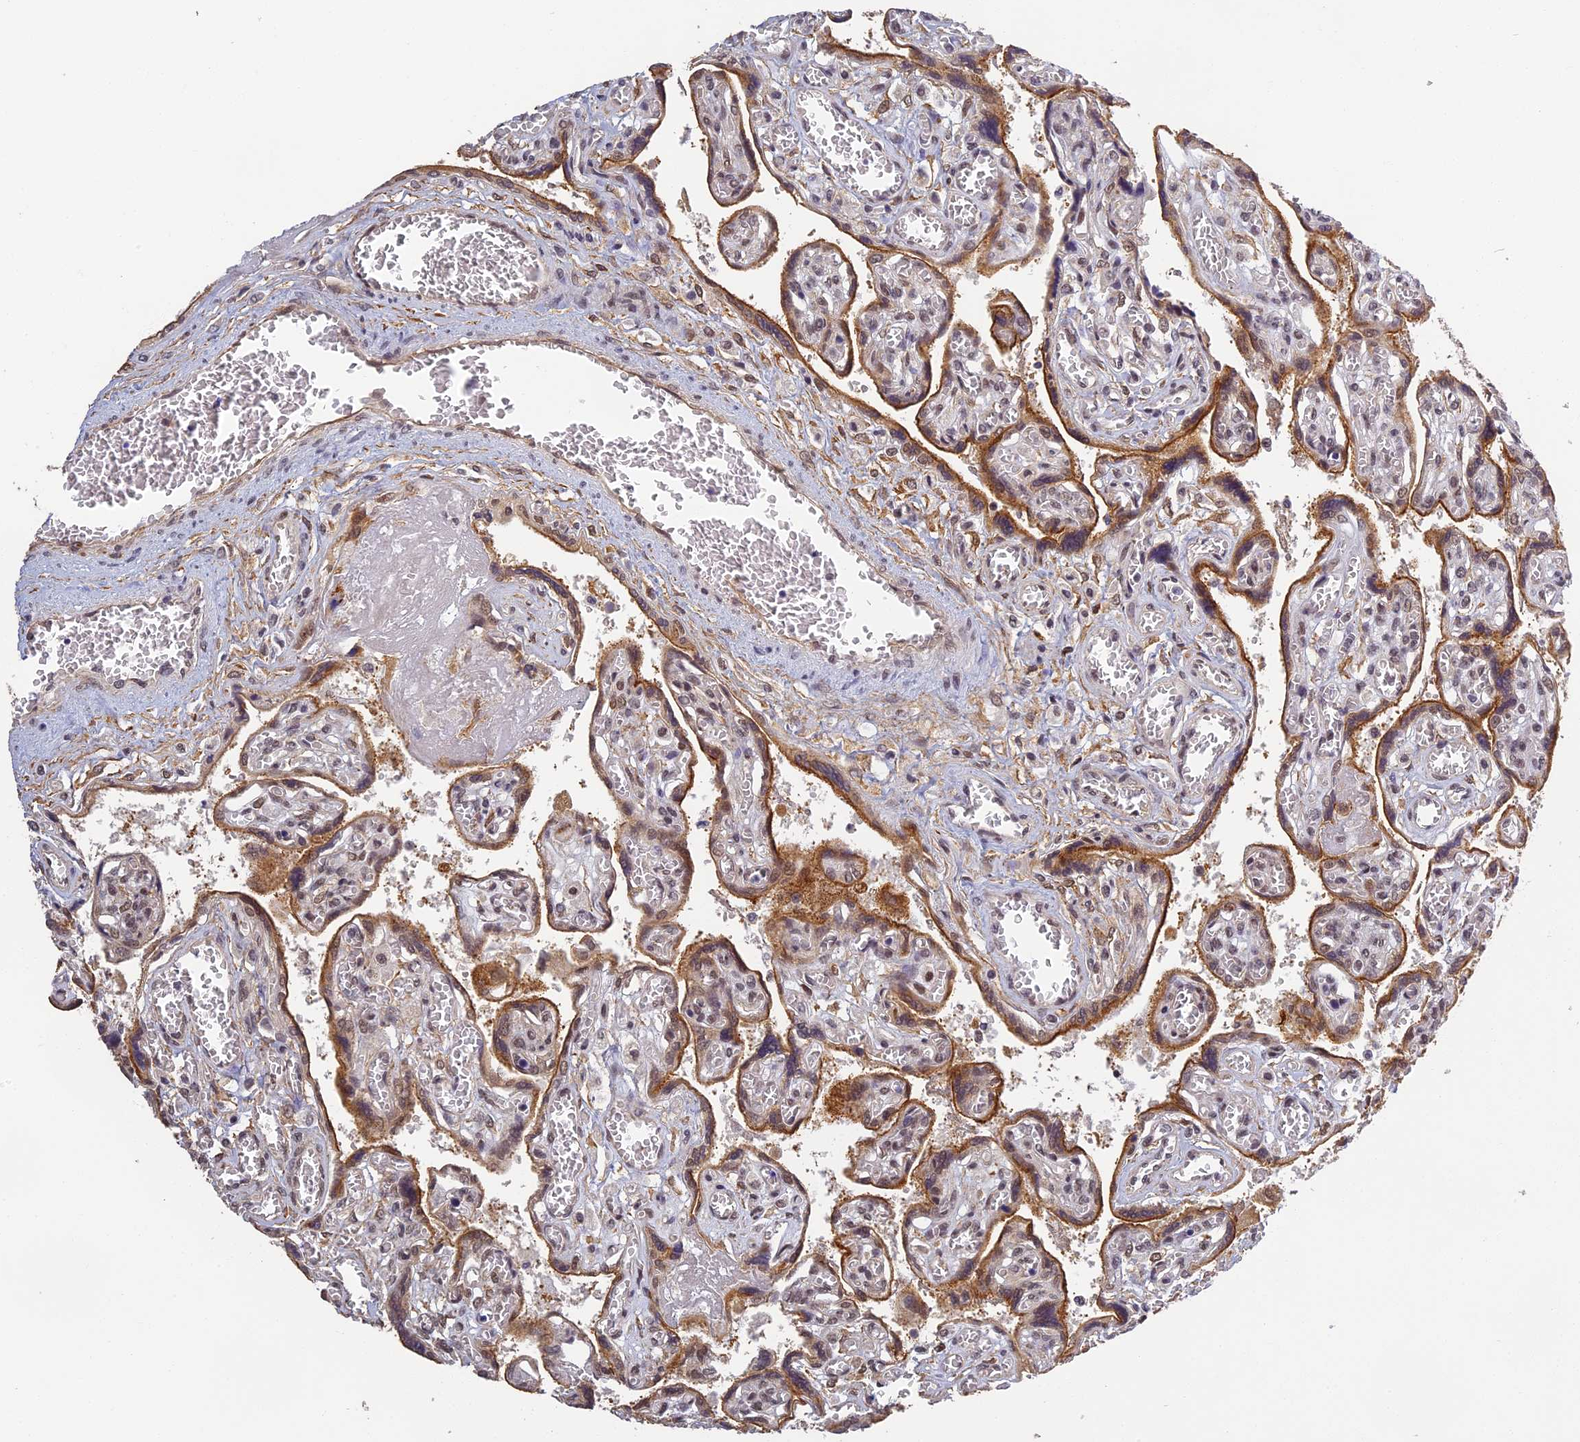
{"staining": {"intensity": "moderate", "quantity": ">75%", "location": "cytoplasmic/membranous,nuclear"}, "tissue": "placenta", "cell_type": "Trophoblastic cells", "image_type": "normal", "snomed": [{"axis": "morphology", "description": "Normal tissue, NOS"}, {"axis": "topography", "description": "Placenta"}], "caption": "Protein staining of normal placenta reveals moderate cytoplasmic/membranous,nuclear staining in about >75% of trophoblastic cells.", "gene": "MORF4L1", "patient": {"sex": "female", "age": 39}}